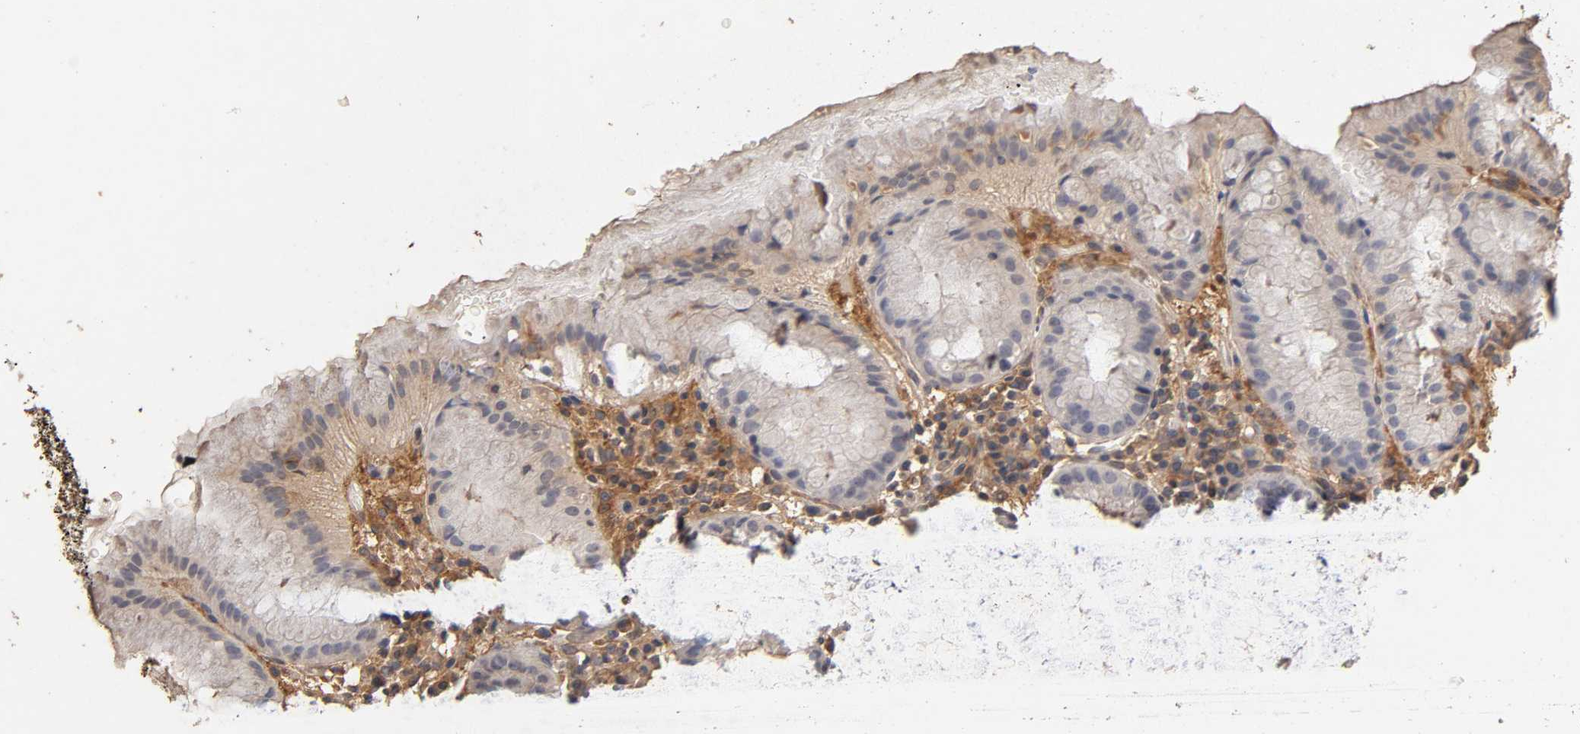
{"staining": {"intensity": "strong", "quantity": "<25%", "location": "cytoplasmic/membranous"}, "tissue": "stomach", "cell_type": "Glandular cells", "image_type": "normal", "snomed": [{"axis": "morphology", "description": "Normal tissue, NOS"}, {"axis": "topography", "description": "Stomach"}, {"axis": "topography", "description": "Stomach, lower"}], "caption": "IHC photomicrograph of normal stomach: human stomach stained using IHC displays medium levels of strong protein expression localized specifically in the cytoplasmic/membranous of glandular cells, appearing as a cytoplasmic/membranous brown color.", "gene": "VSIG4", "patient": {"sex": "female", "age": 75}}